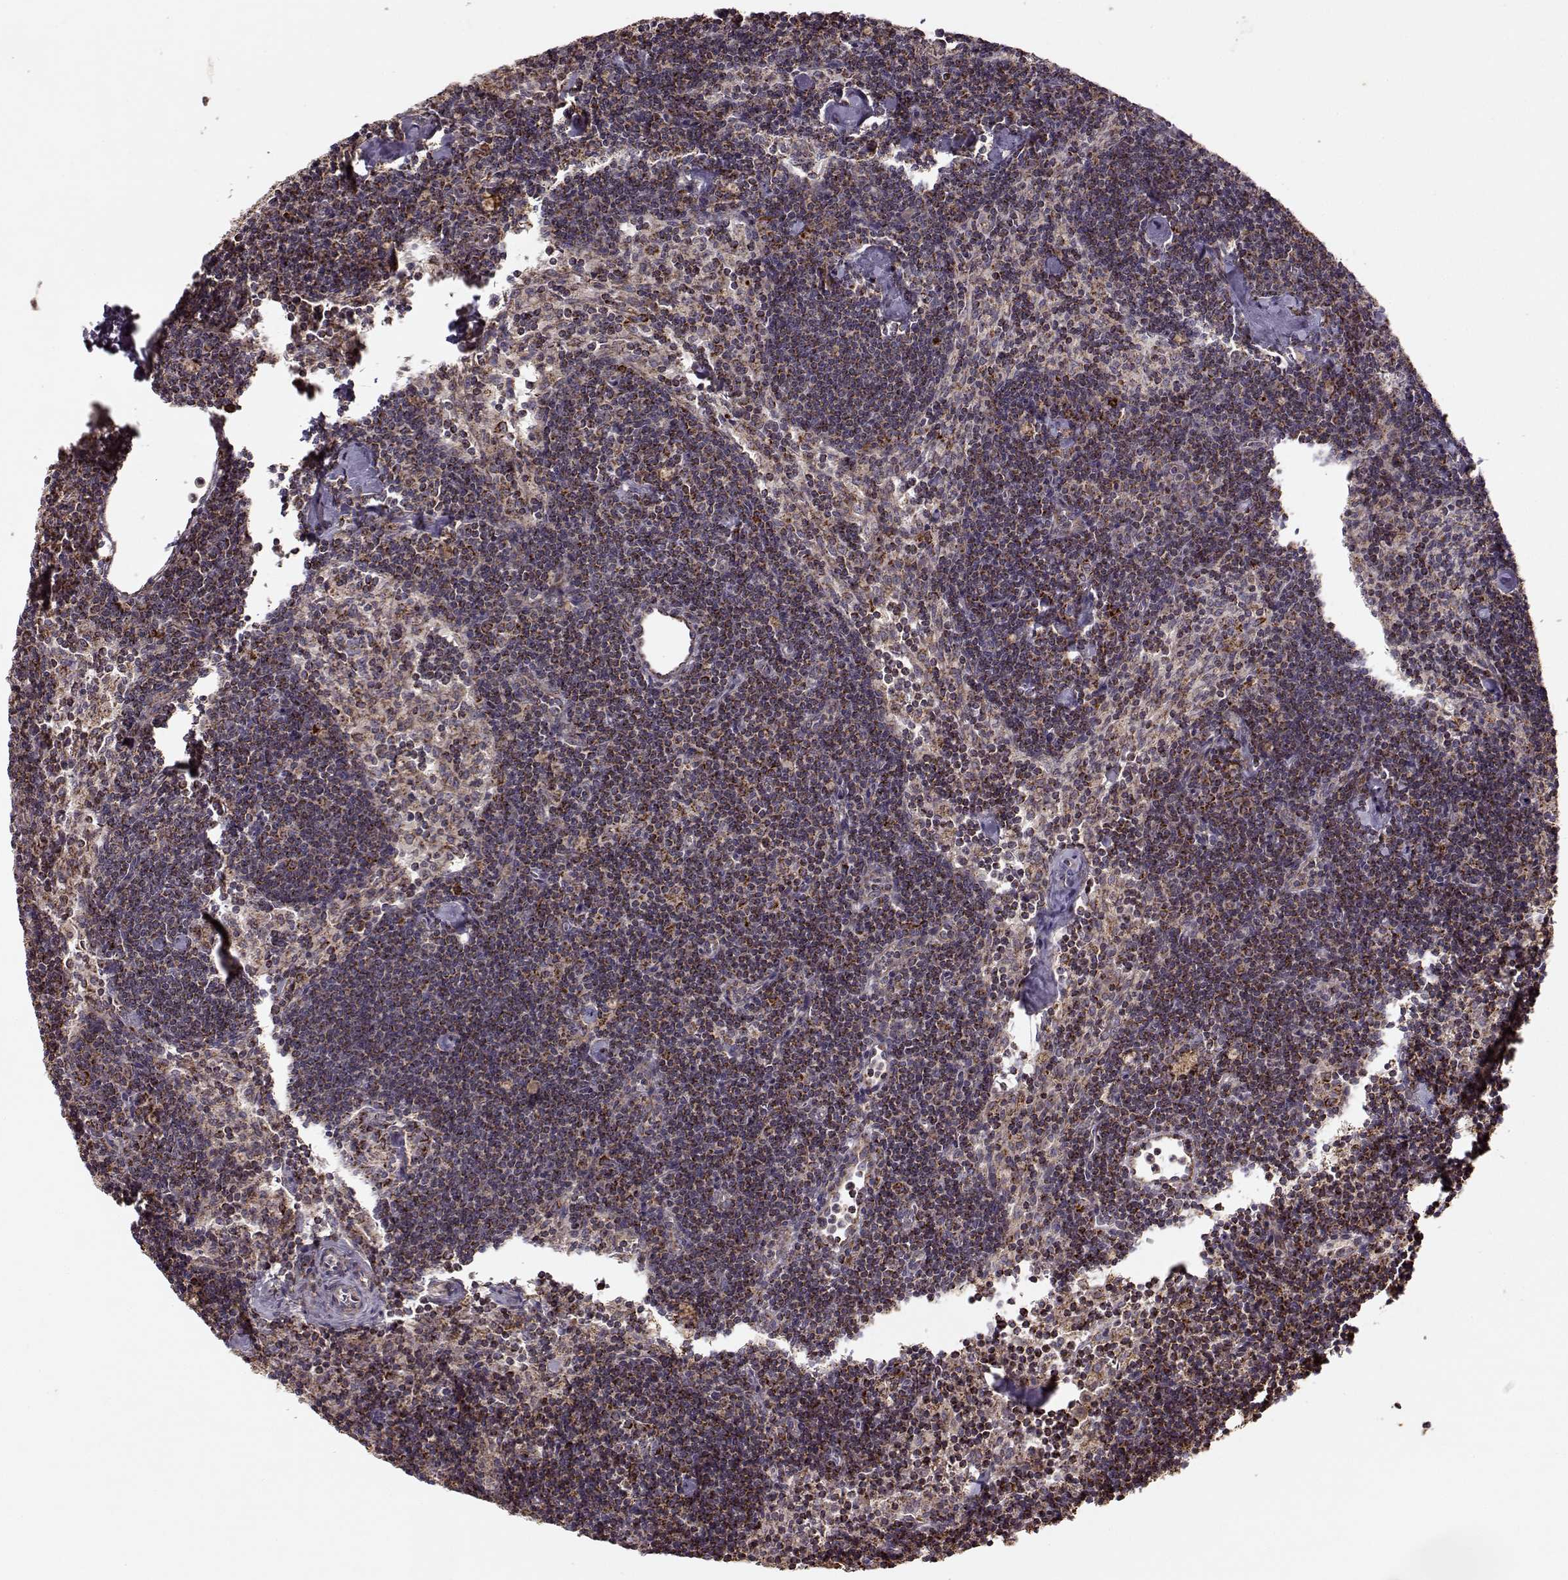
{"staining": {"intensity": "strong", "quantity": ">75%", "location": "cytoplasmic/membranous"}, "tissue": "lymph node", "cell_type": "Germinal center cells", "image_type": "normal", "snomed": [{"axis": "morphology", "description": "Normal tissue, NOS"}, {"axis": "topography", "description": "Lymph node"}], "caption": "DAB immunohistochemical staining of benign human lymph node reveals strong cytoplasmic/membranous protein expression in about >75% of germinal center cells. Using DAB (3,3'-diaminobenzidine) (brown) and hematoxylin (blue) stains, captured at high magnification using brightfield microscopy.", "gene": "CMTM3", "patient": {"sex": "female", "age": 42}}